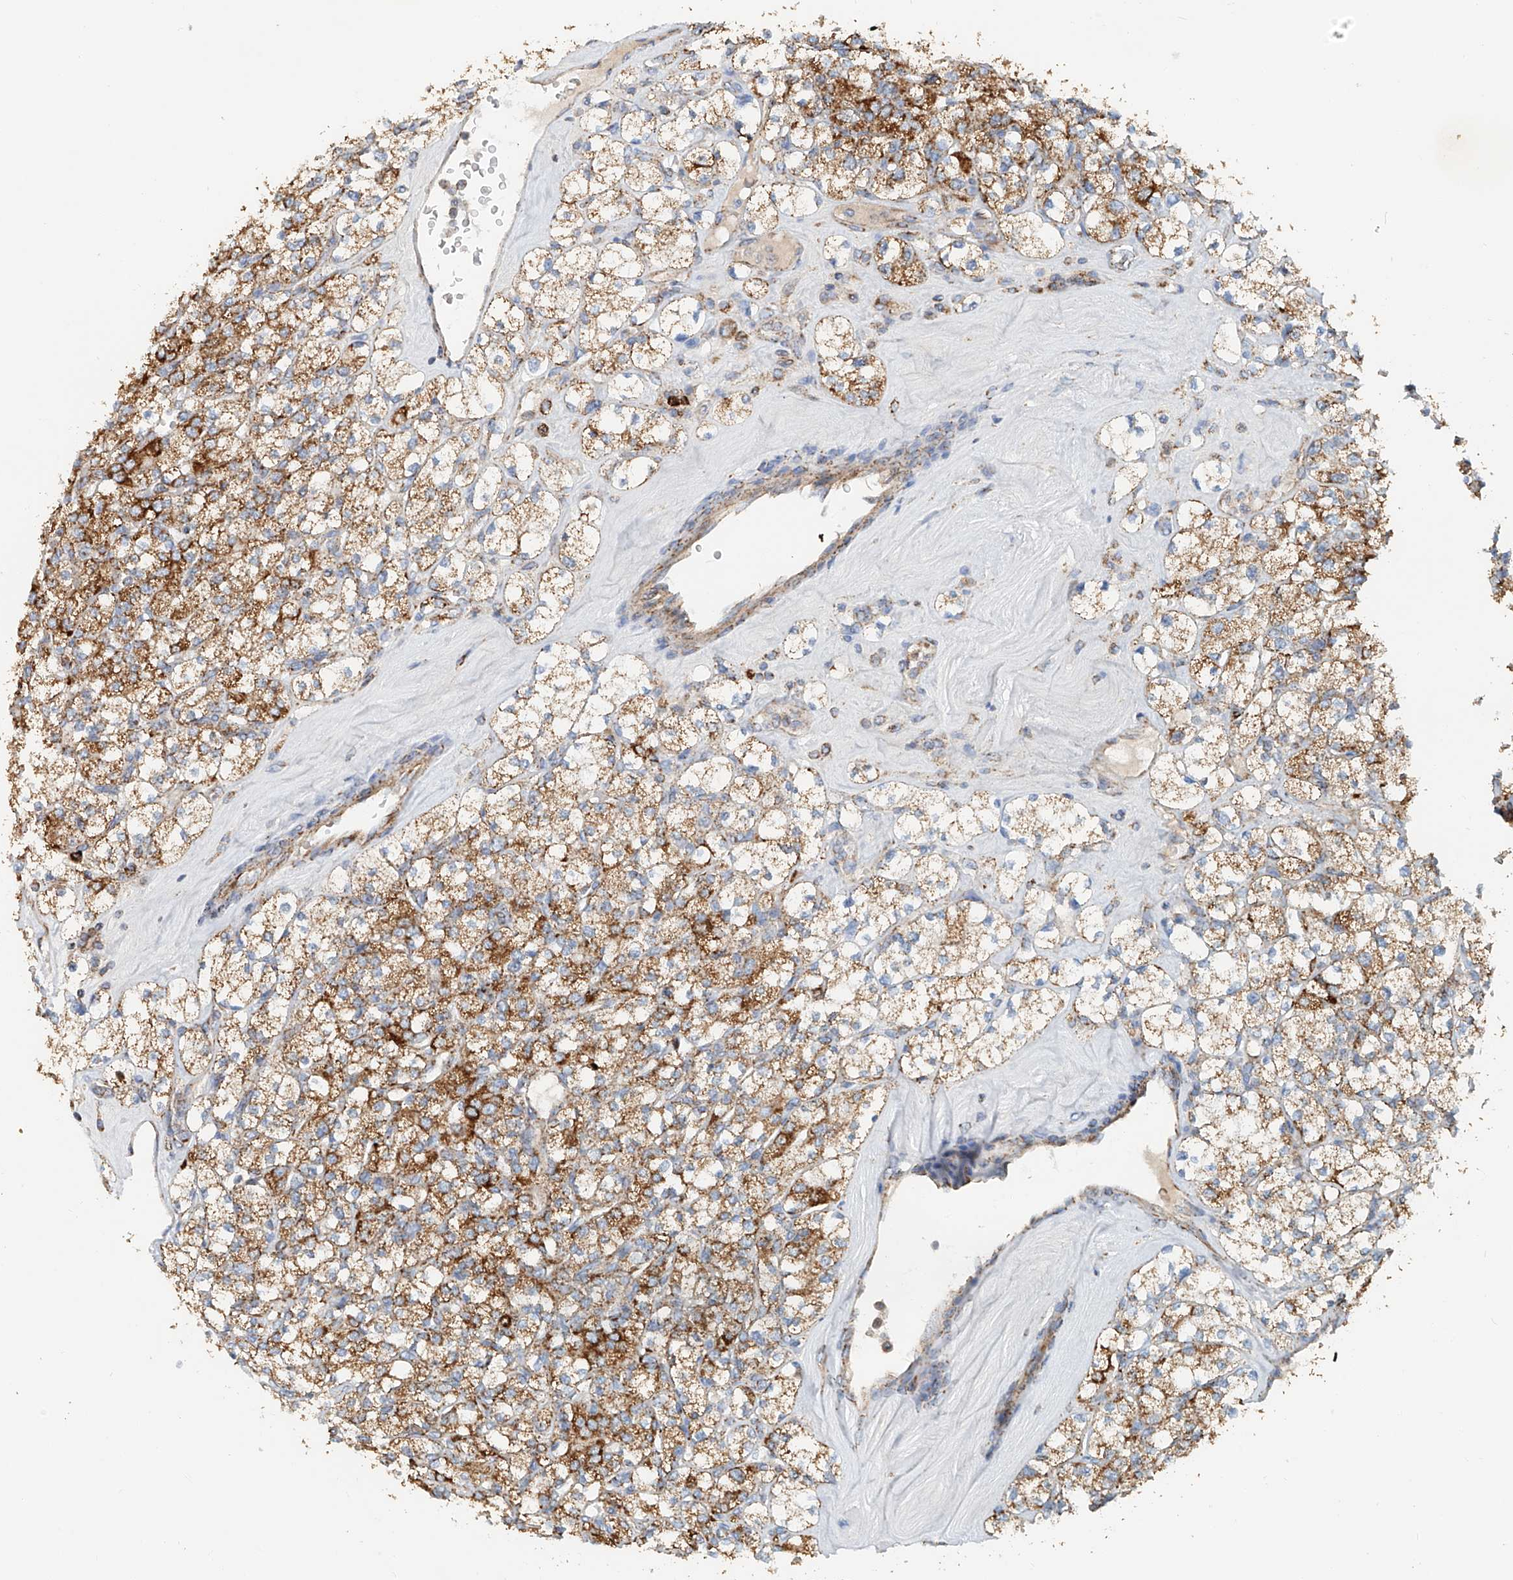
{"staining": {"intensity": "strong", "quantity": ">75%", "location": "cytoplasmic/membranous"}, "tissue": "renal cancer", "cell_type": "Tumor cells", "image_type": "cancer", "snomed": [{"axis": "morphology", "description": "Adenocarcinoma, NOS"}, {"axis": "topography", "description": "Kidney"}], "caption": "Renal cancer (adenocarcinoma) stained for a protein demonstrates strong cytoplasmic/membranous positivity in tumor cells. (IHC, brightfield microscopy, high magnification).", "gene": "CARD10", "patient": {"sex": "male", "age": 77}}